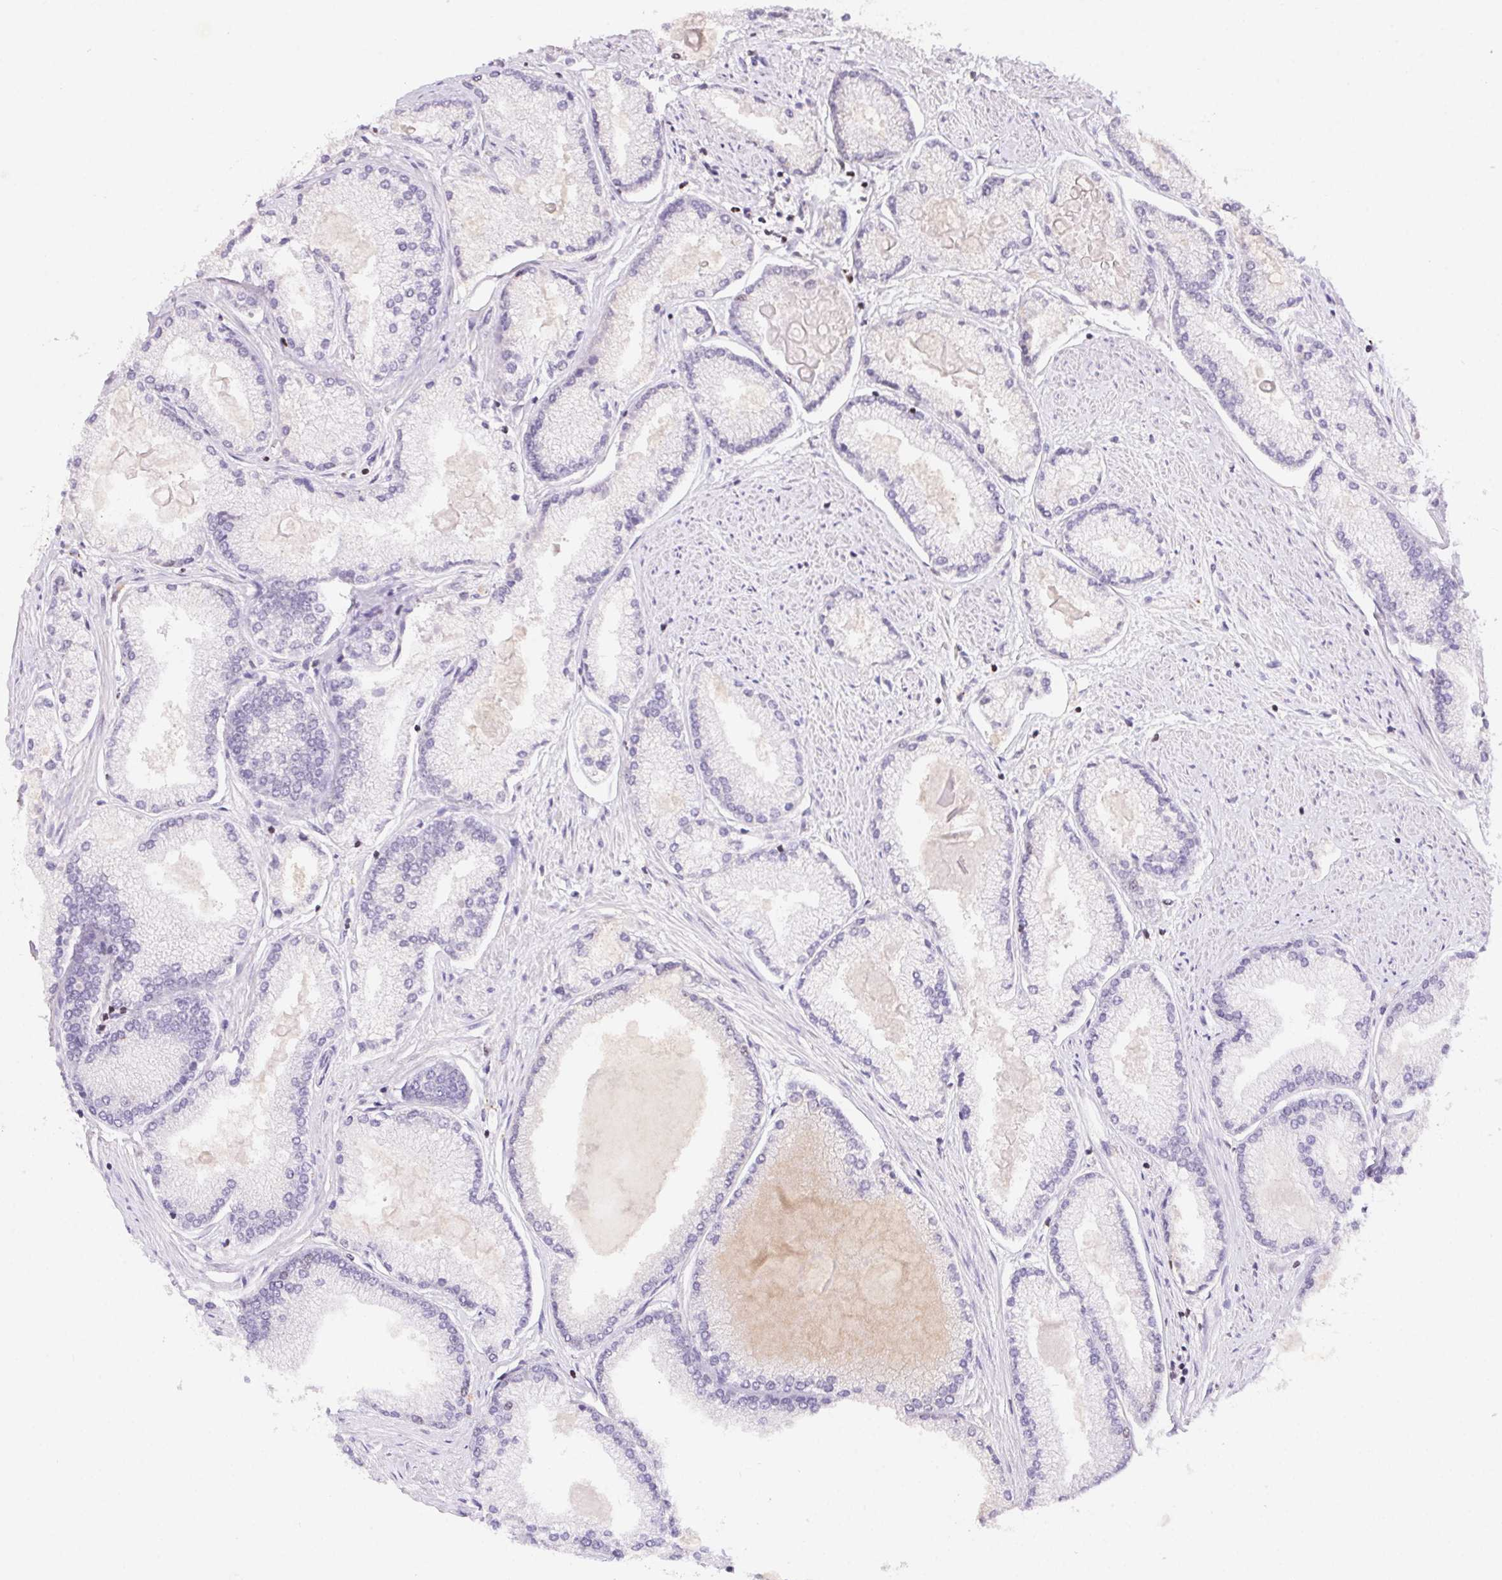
{"staining": {"intensity": "negative", "quantity": "none", "location": "none"}, "tissue": "prostate cancer", "cell_type": "Tumor cells", "image_type": "cancer", "snomed": [{"axis": "morphology", "description": "Adenocarcinoma, High grade"}, {"axis": "topography", "description": "Prostate"}], "caption": "The image shows no staining of tumor cells in prostate cancer.", "gene": "POLD3", "patient": {"sex": "male", "age": 68}}